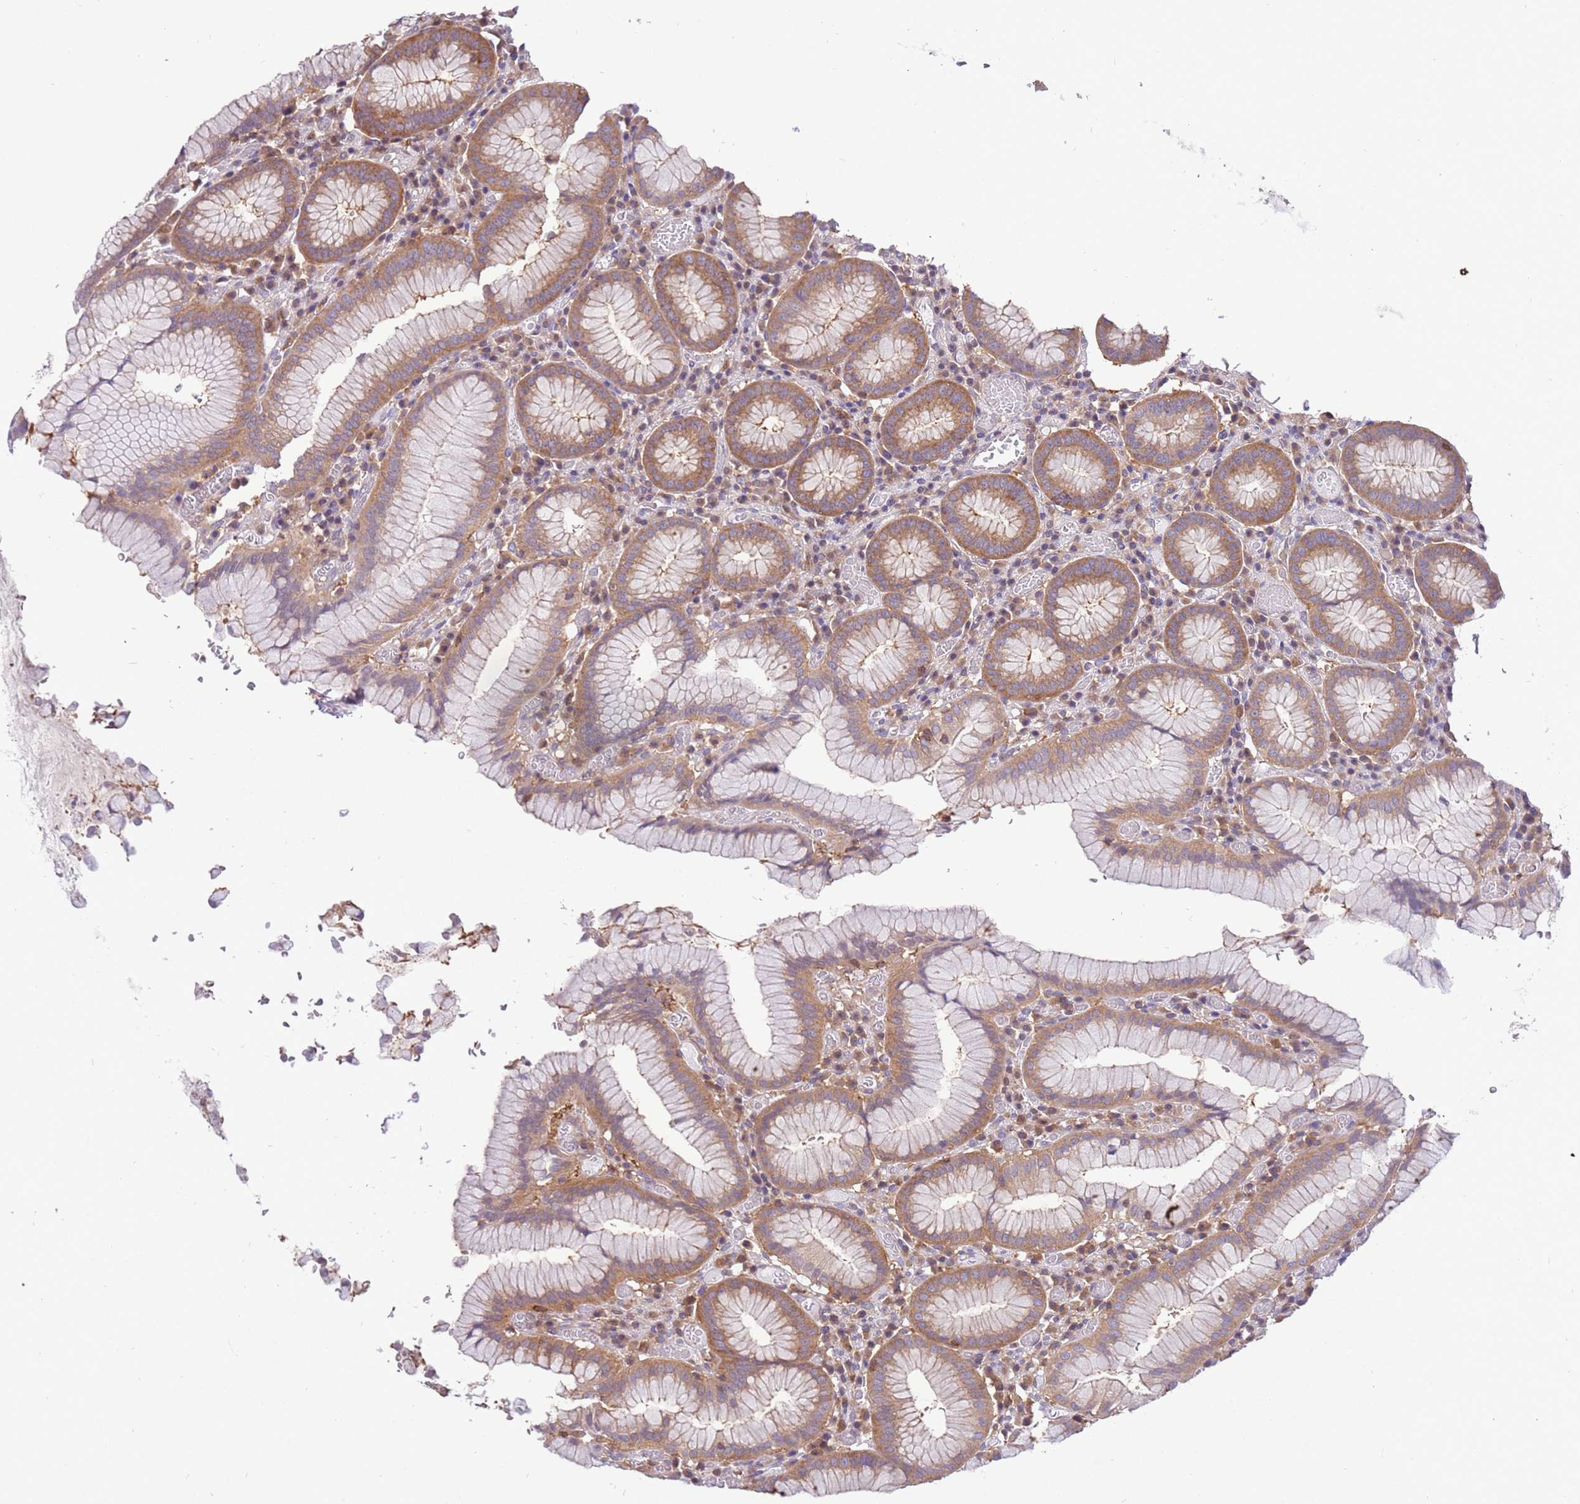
{"staining": {"intensity": "moderate", "quantity": ">75%", "location": "cytoplasmic/membranous"}, "tissue": "stomach", "cell_type": "Glandular cells", "image_type": "normal", "snomed": [{"axis": "morphology", "description": "Normal tissue, NOS"}, {"axis": "topography", "description": "Stomach"}], "caption": "Protein expression analysis of normal stomach shows moderate cytoplasmic/membranous staining in about >75% of glandular cells.", "gene": "STIP1", "patient": {"sex": "male", "age": 55}}